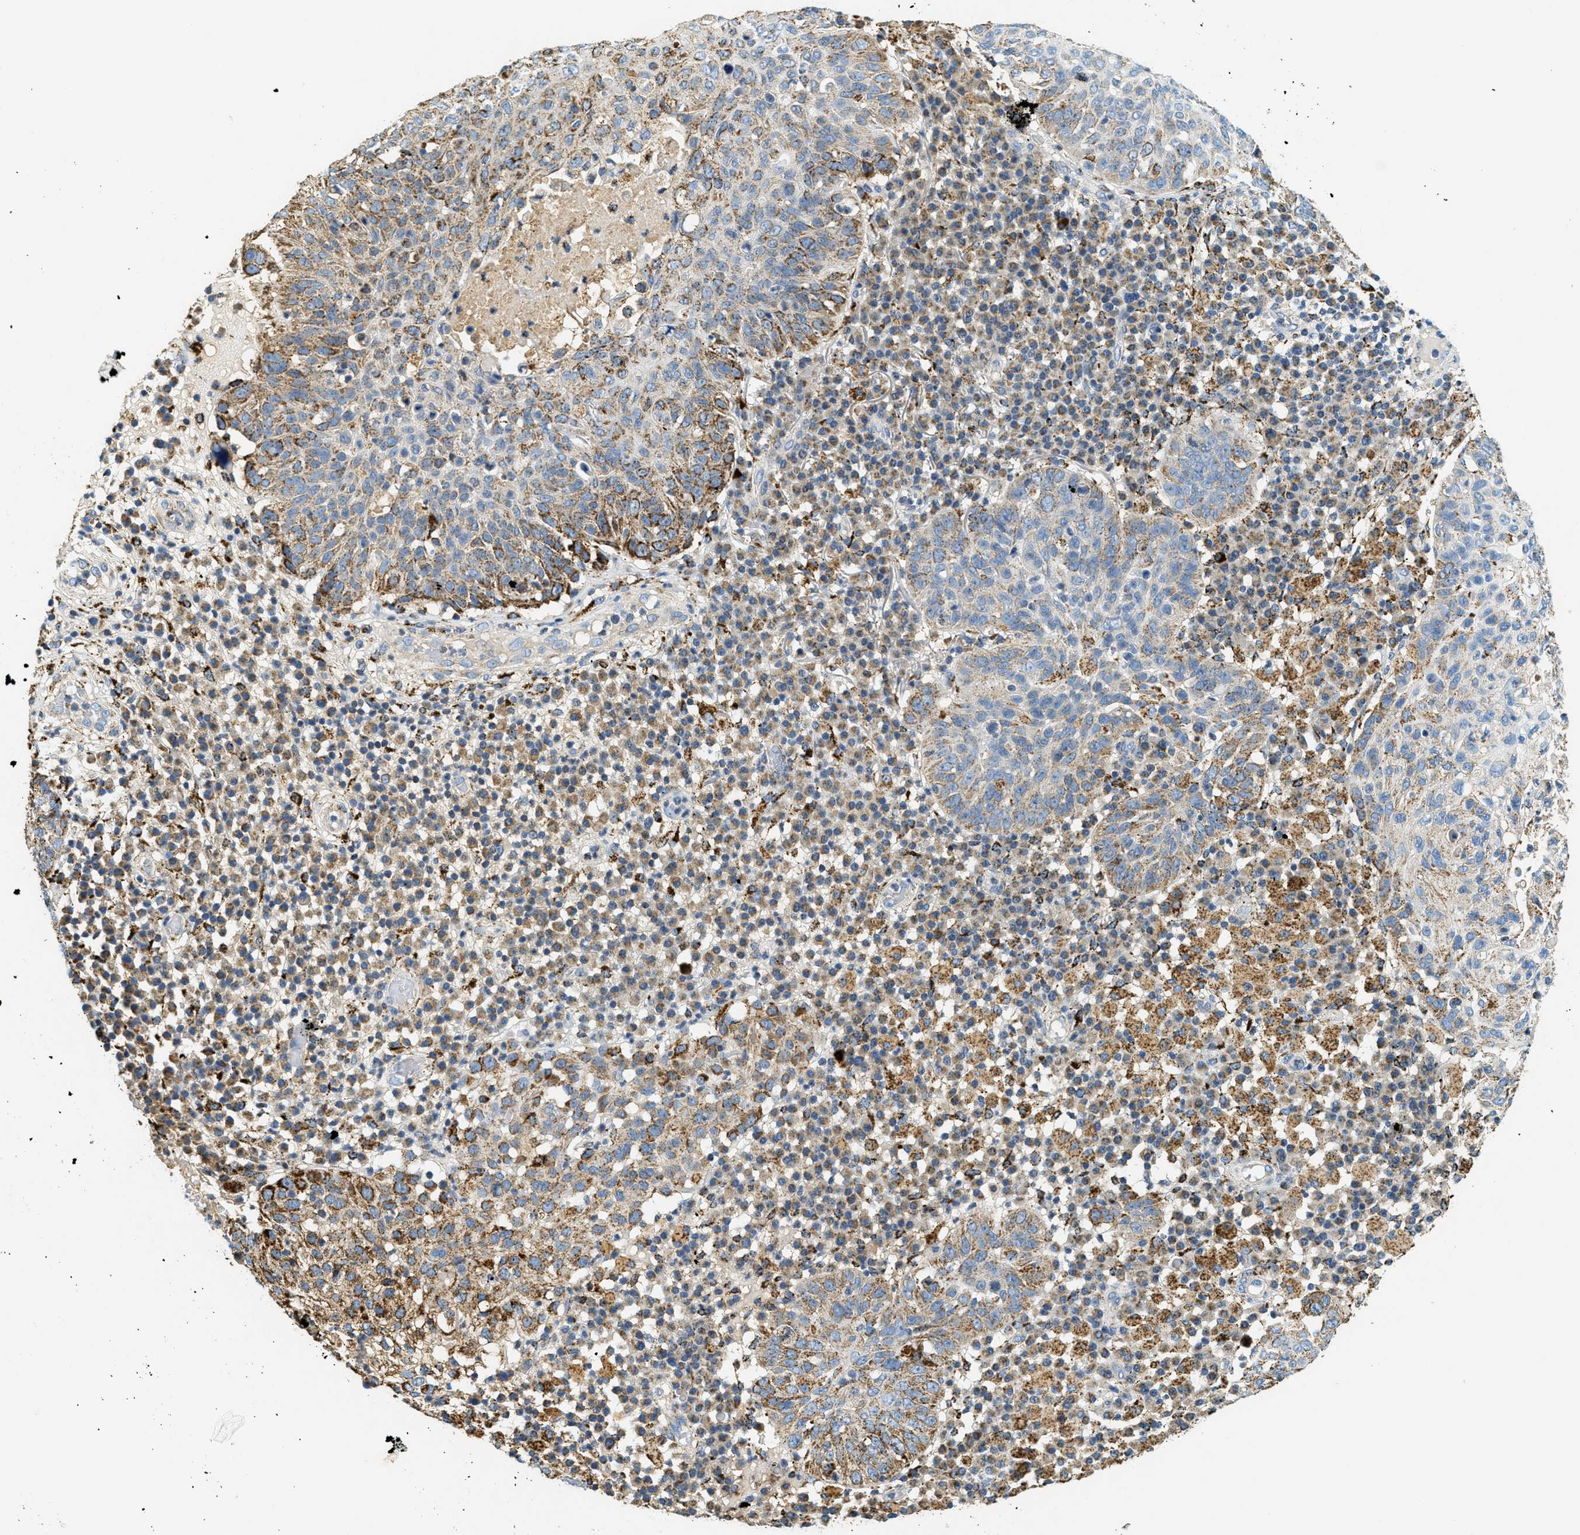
{"staining": {"intensity": "moderate", "quantity": "25%-75%", "location": "cytoplasmic/membranous"}, "tissue": "skin cancer", "cell_type": "Tumor cells", "image_type": "cancer", "snomed": [{"axis": "morphology", "description": "Squamous cell carcinoma in situ, NOS"}, {"axis": "morphology", "description": "Squamous cell carcinoma, NOS"}, {"axis": "topography", "description": "Skin"}], "caption": "Moderate cytoplasmic/membranous staining for a protein is seen in approximately 25%-75% of tumor cells of skin squamous cell carcinoma using IHC.", "gene": "HLCS", "patient": {"sex": "male", "age": 93}}